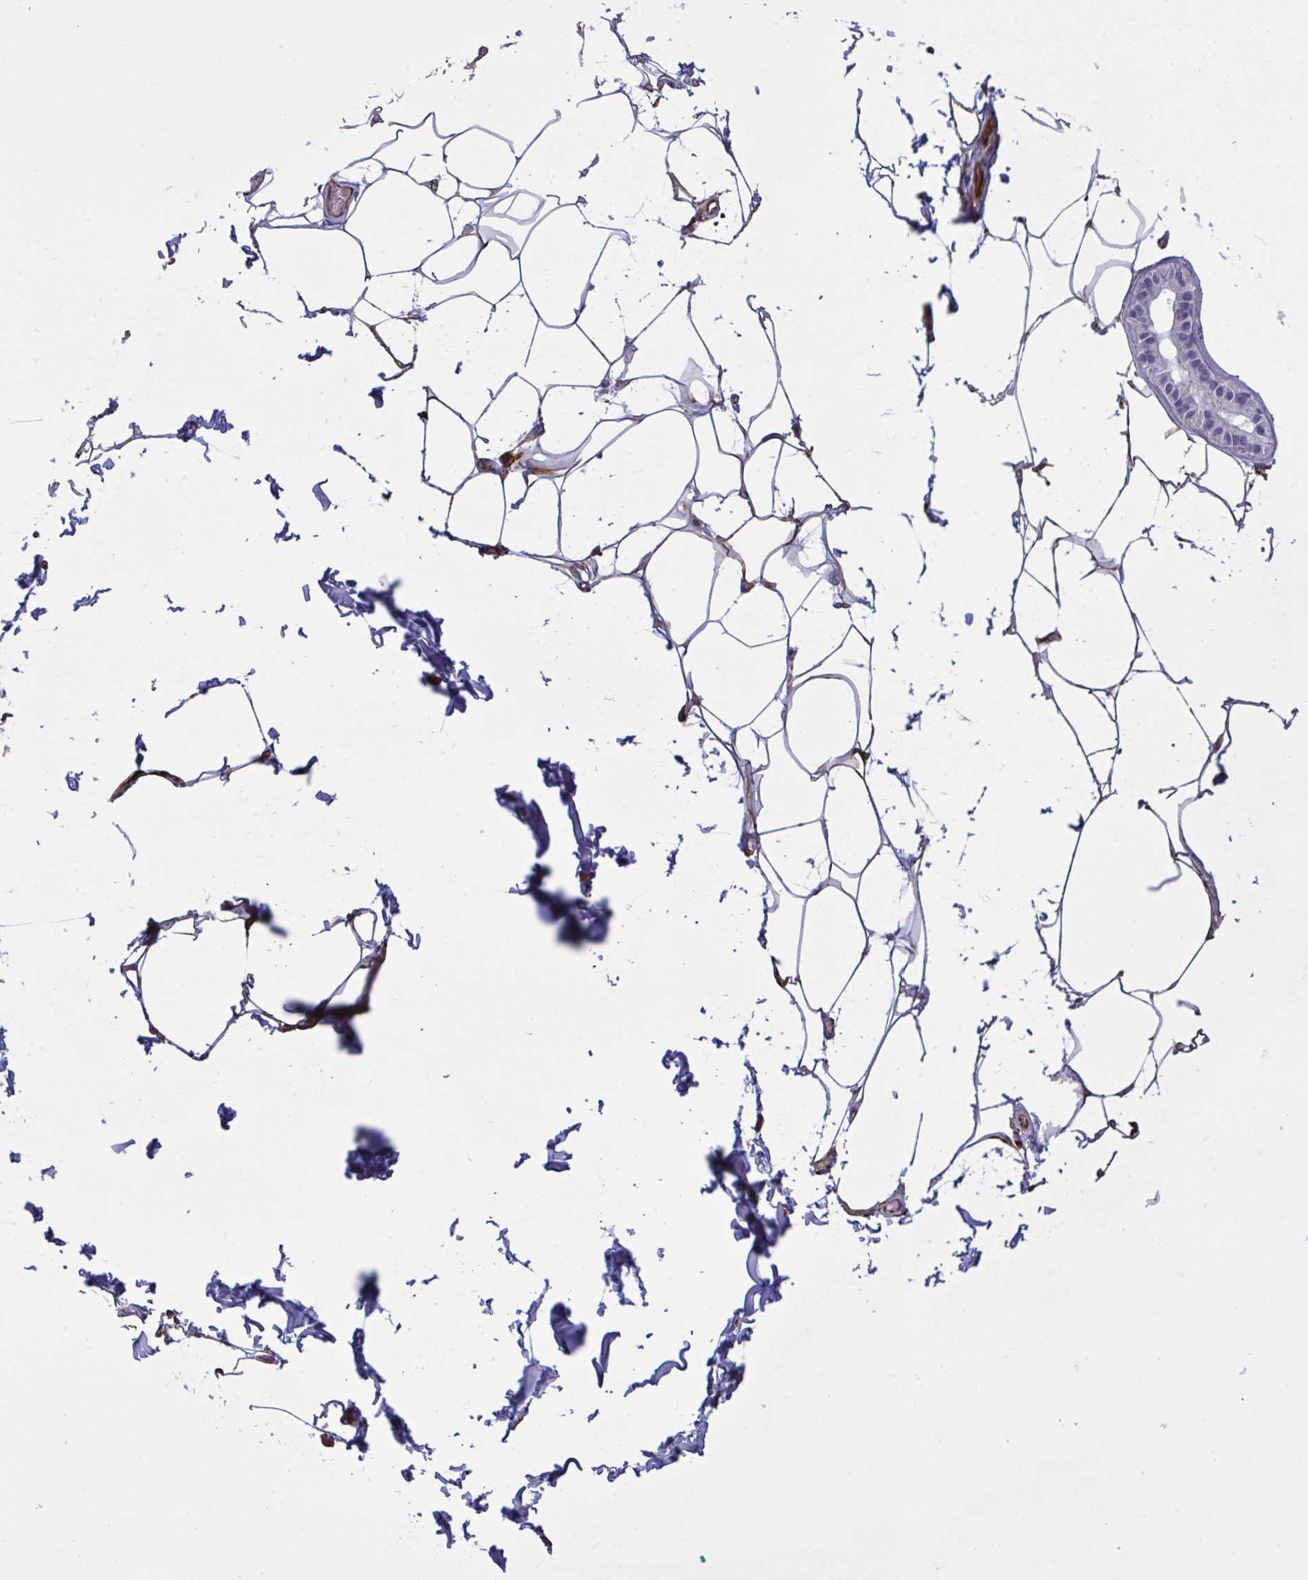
{"staining": {"intensity": "weak", "quantity": ">75%", "location": "cytoplasmic/membranous"}, "tissue": "adipose tissue", "cell_type": "Adipocytes", "image_type": "normal", "snomed": [{"axis": "morphology", "description": "Normal tissue, NOS"}, {"axis": "topography", "description": "Skin"}, {"axis": "topography", "description": "Peripheral nerve tissue"}], "caption": "A photomicrograph showing weak cytoplasmic/membranous staining in approximately >75% of adipocytes in benign adipose tissue, as visualized by brown immunohistochemical staining.", "gene": "DCBLD1", "patient": {"sex": "female", "age": 45}}